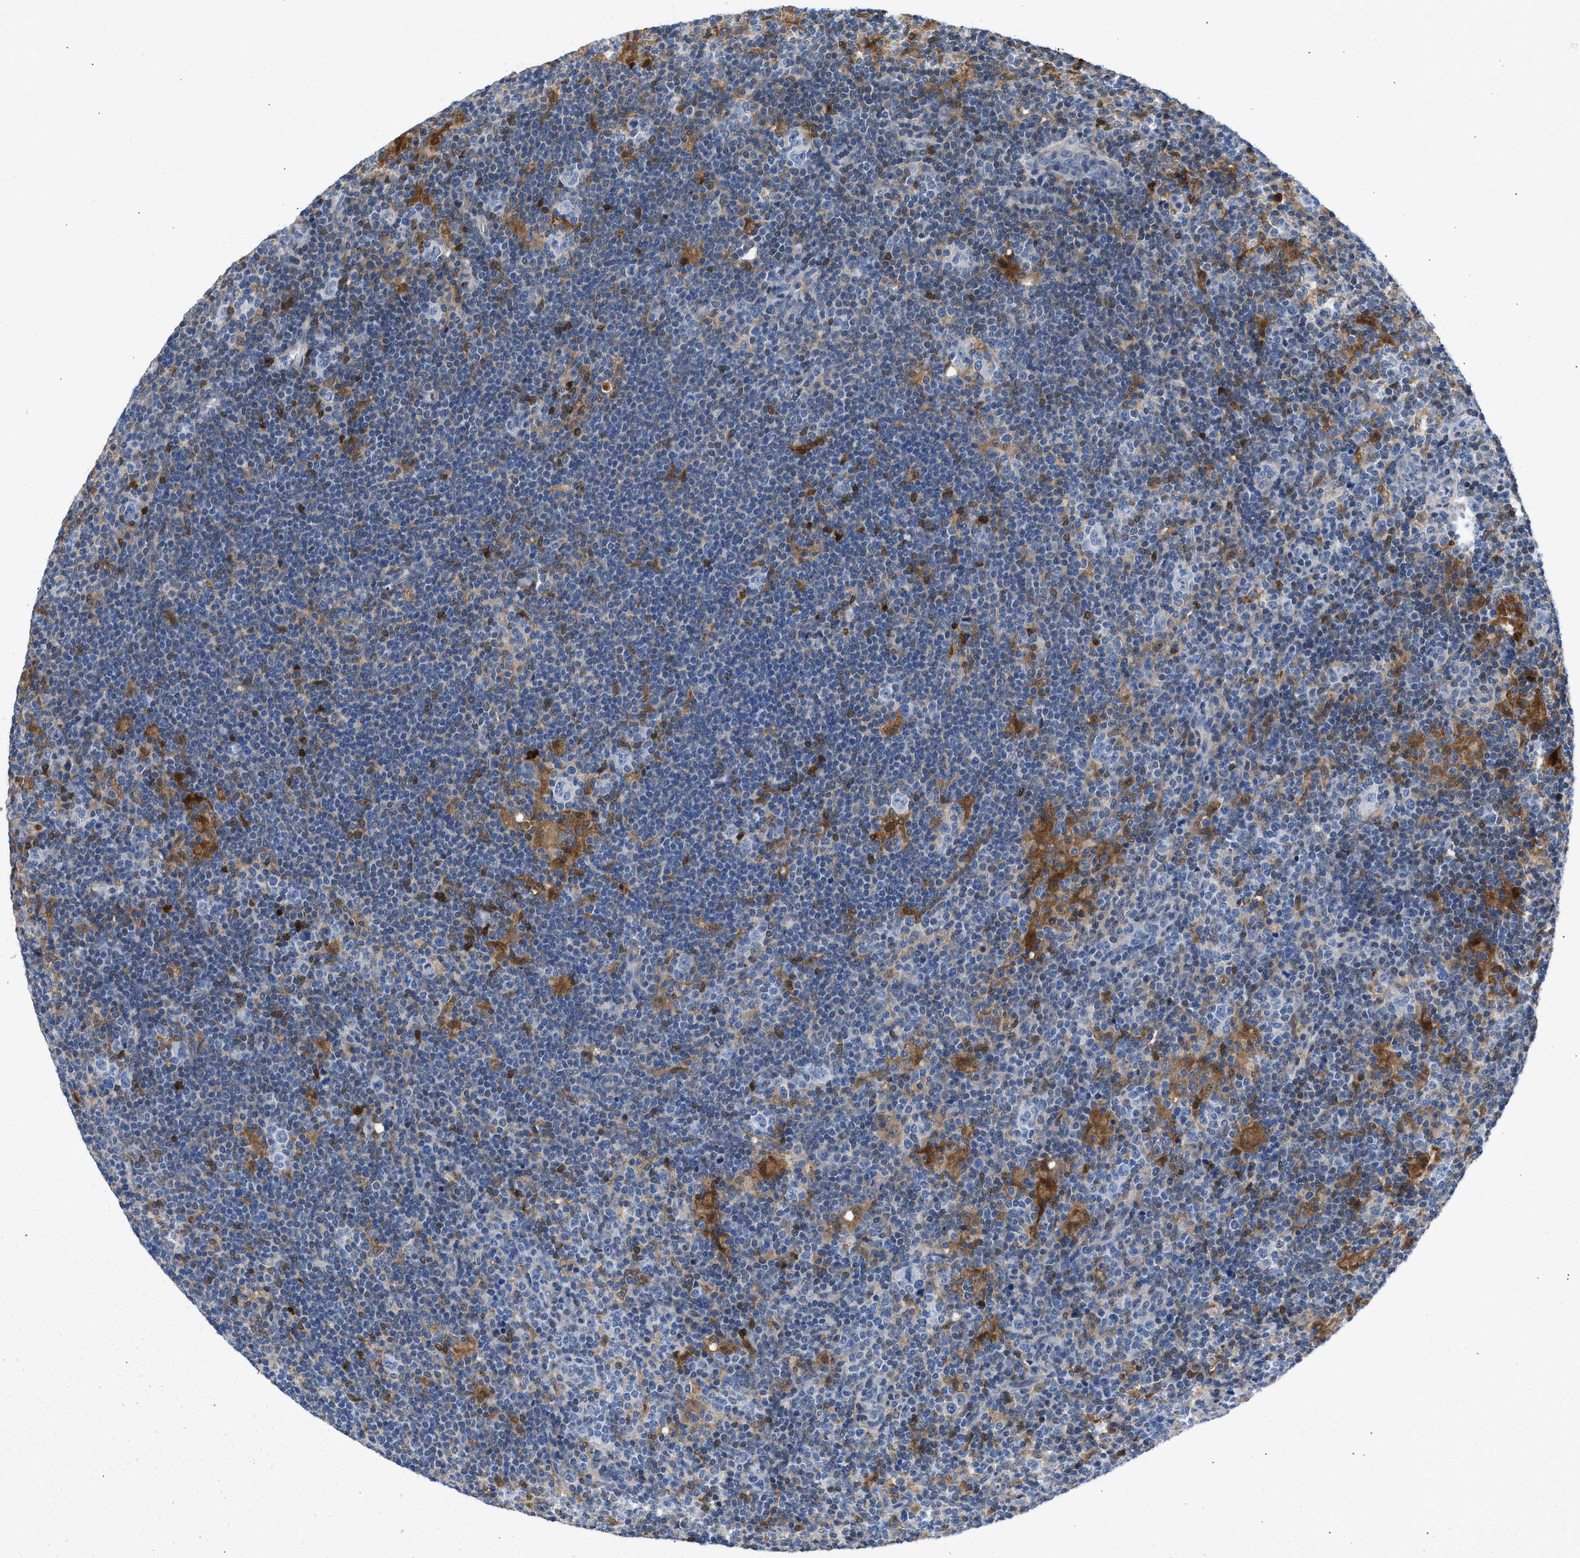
{"staining": {"intensity": "negative", "quantity": "none", "location": "none"}, "tissue": "lymphoma", "cell_type": "Tumor cells", "image_type": "cancer", "snomed": [{"axis": "morphology", "description": "Hodgkin's disease, NOS"}, {"axis": "topography", "description": "Lymph node"}], "caption": "Lymphoma stained for a protein using IHC shows no staining tumor cells.", "gene": "CBR1", "patient": {"sex": "female", "age": 57}}